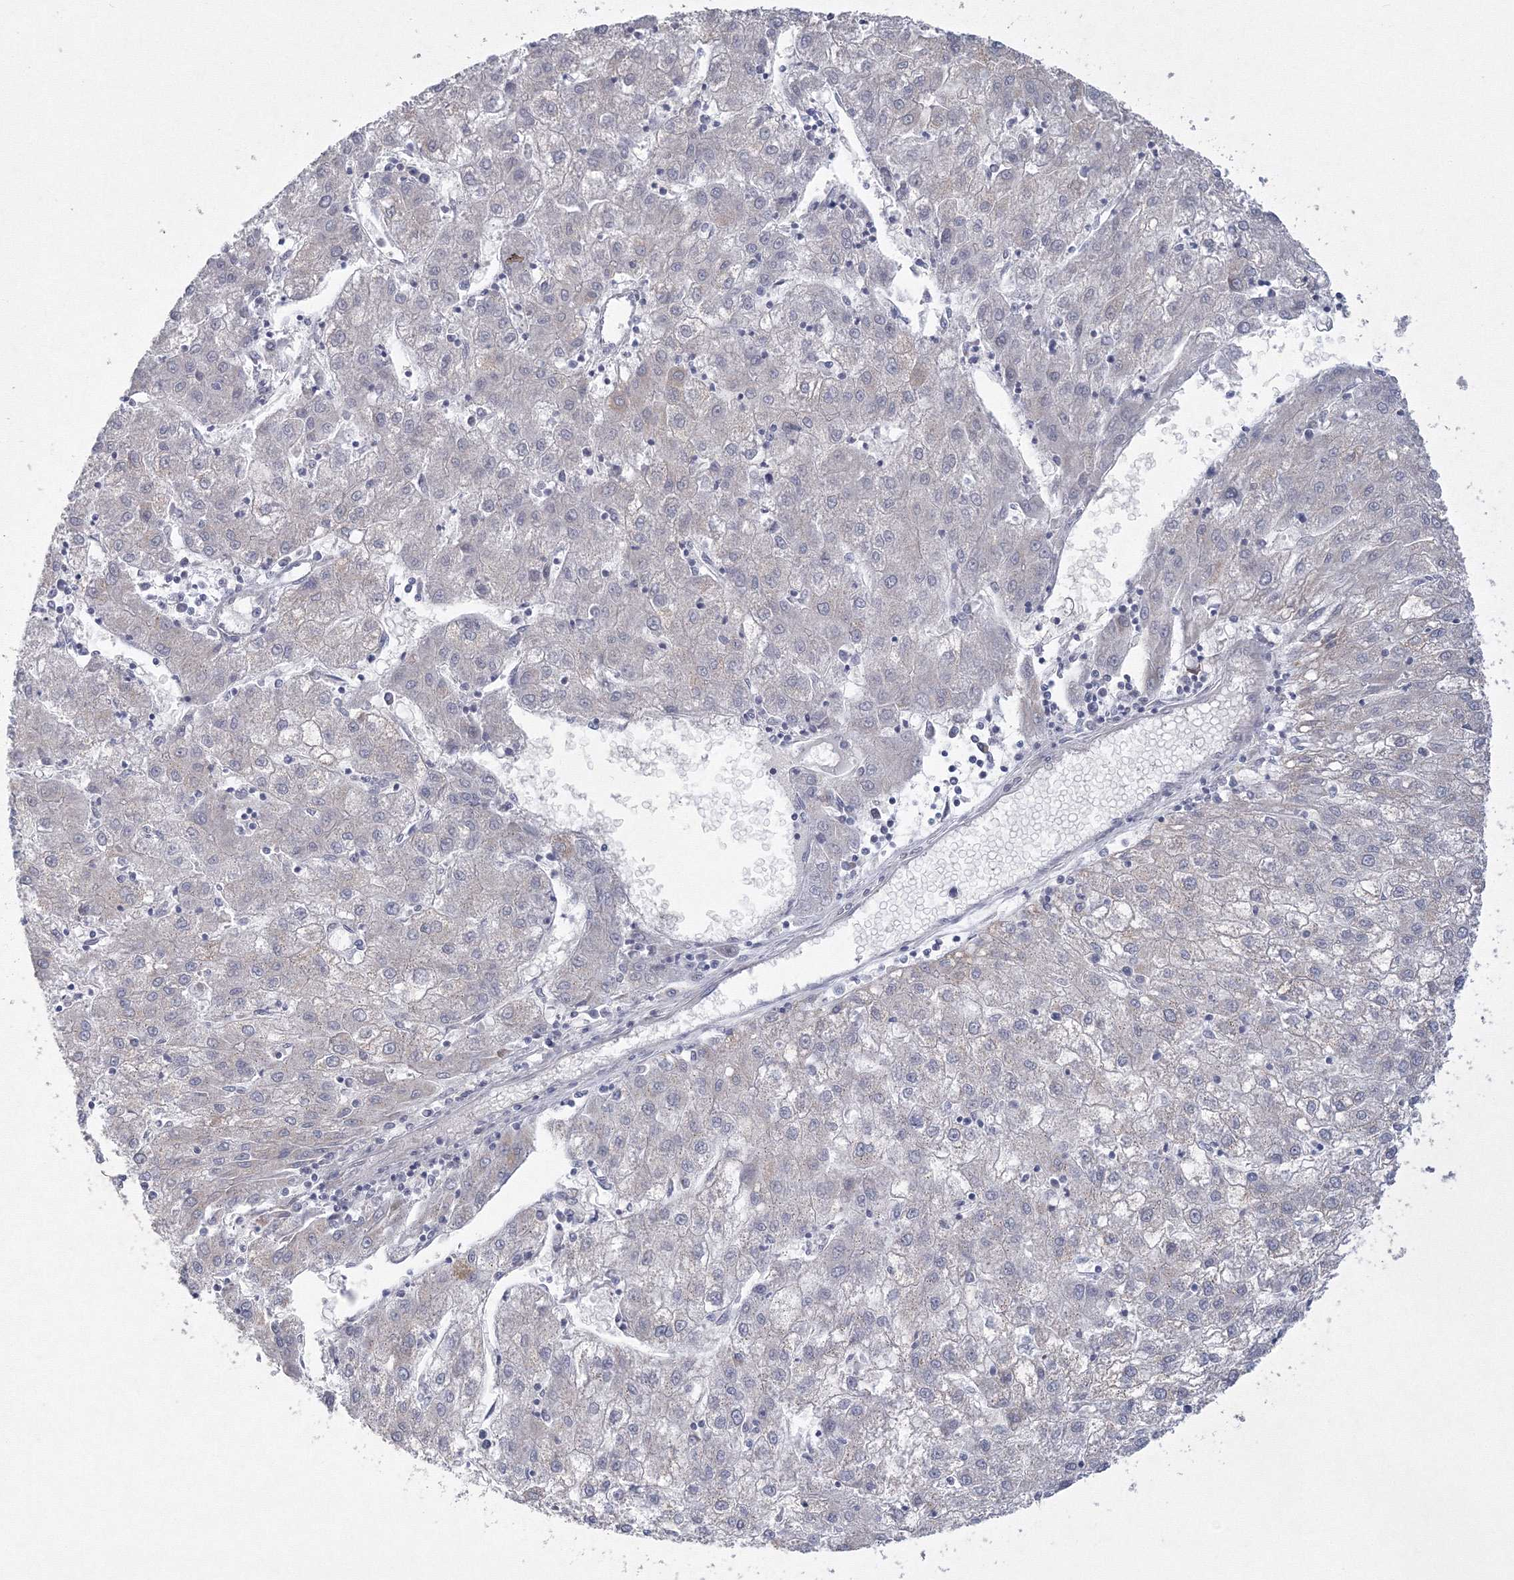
{"staining": {"intensity": "negative", "quantity": "none", "location": "none"}, "tissue": "liver cancer", "cell_type": "Tumor cells", "image_type": "cancer", "snomed": [{"axis": "morphology", "description": "Carcinoma, Hepatocellular, NOS"}, {"axis": "topography", "description": "Liver"}], "caption": "The immunohistochemistry photomicrograph has no significant positivity in tumor cells of liver cancer tissue.", "gene": "NIPAL1", "patient": {"sex": "male", "age": 72}}